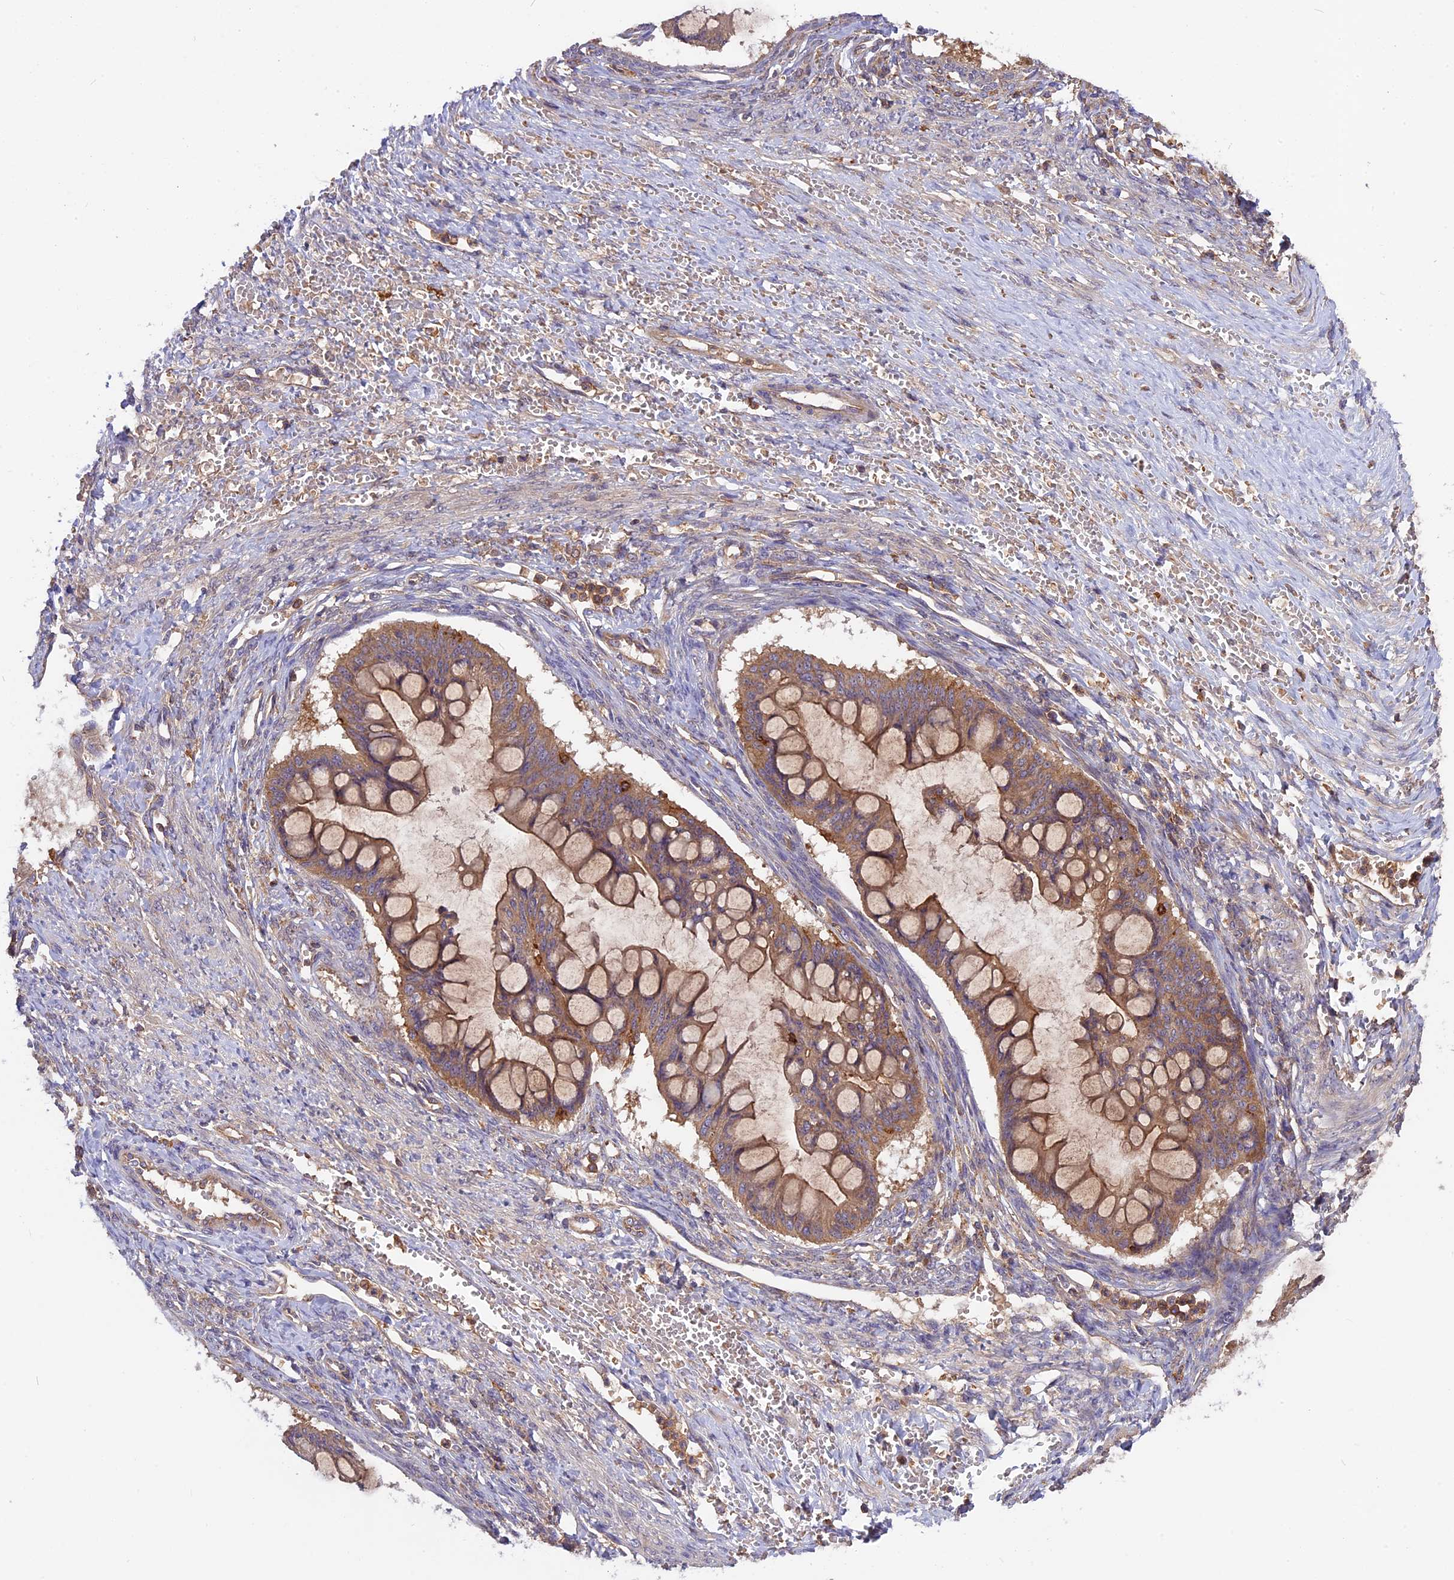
{"staining": {"intensity": "moderate", "quantity": ">75%", "location": "cytoplasmic/membranous"}, "tissue": "ovarian cancer", "cell_type": "Tumor cells", "image_type": "cancer", "snomed": [{"axis": "morphology", "description": "Cystadenocarcinoma, mucinous, NOS"}, {"axis": "topography", "description": "Ovary"}], "caption": "Tumor cells display moderate cytoplasmic/membranous expression in about >75% of cells in ovarian mucinous cystadenocarcinoma.", "gene": "MYO9B", "patient": {"sex": "female", "age": 73}}